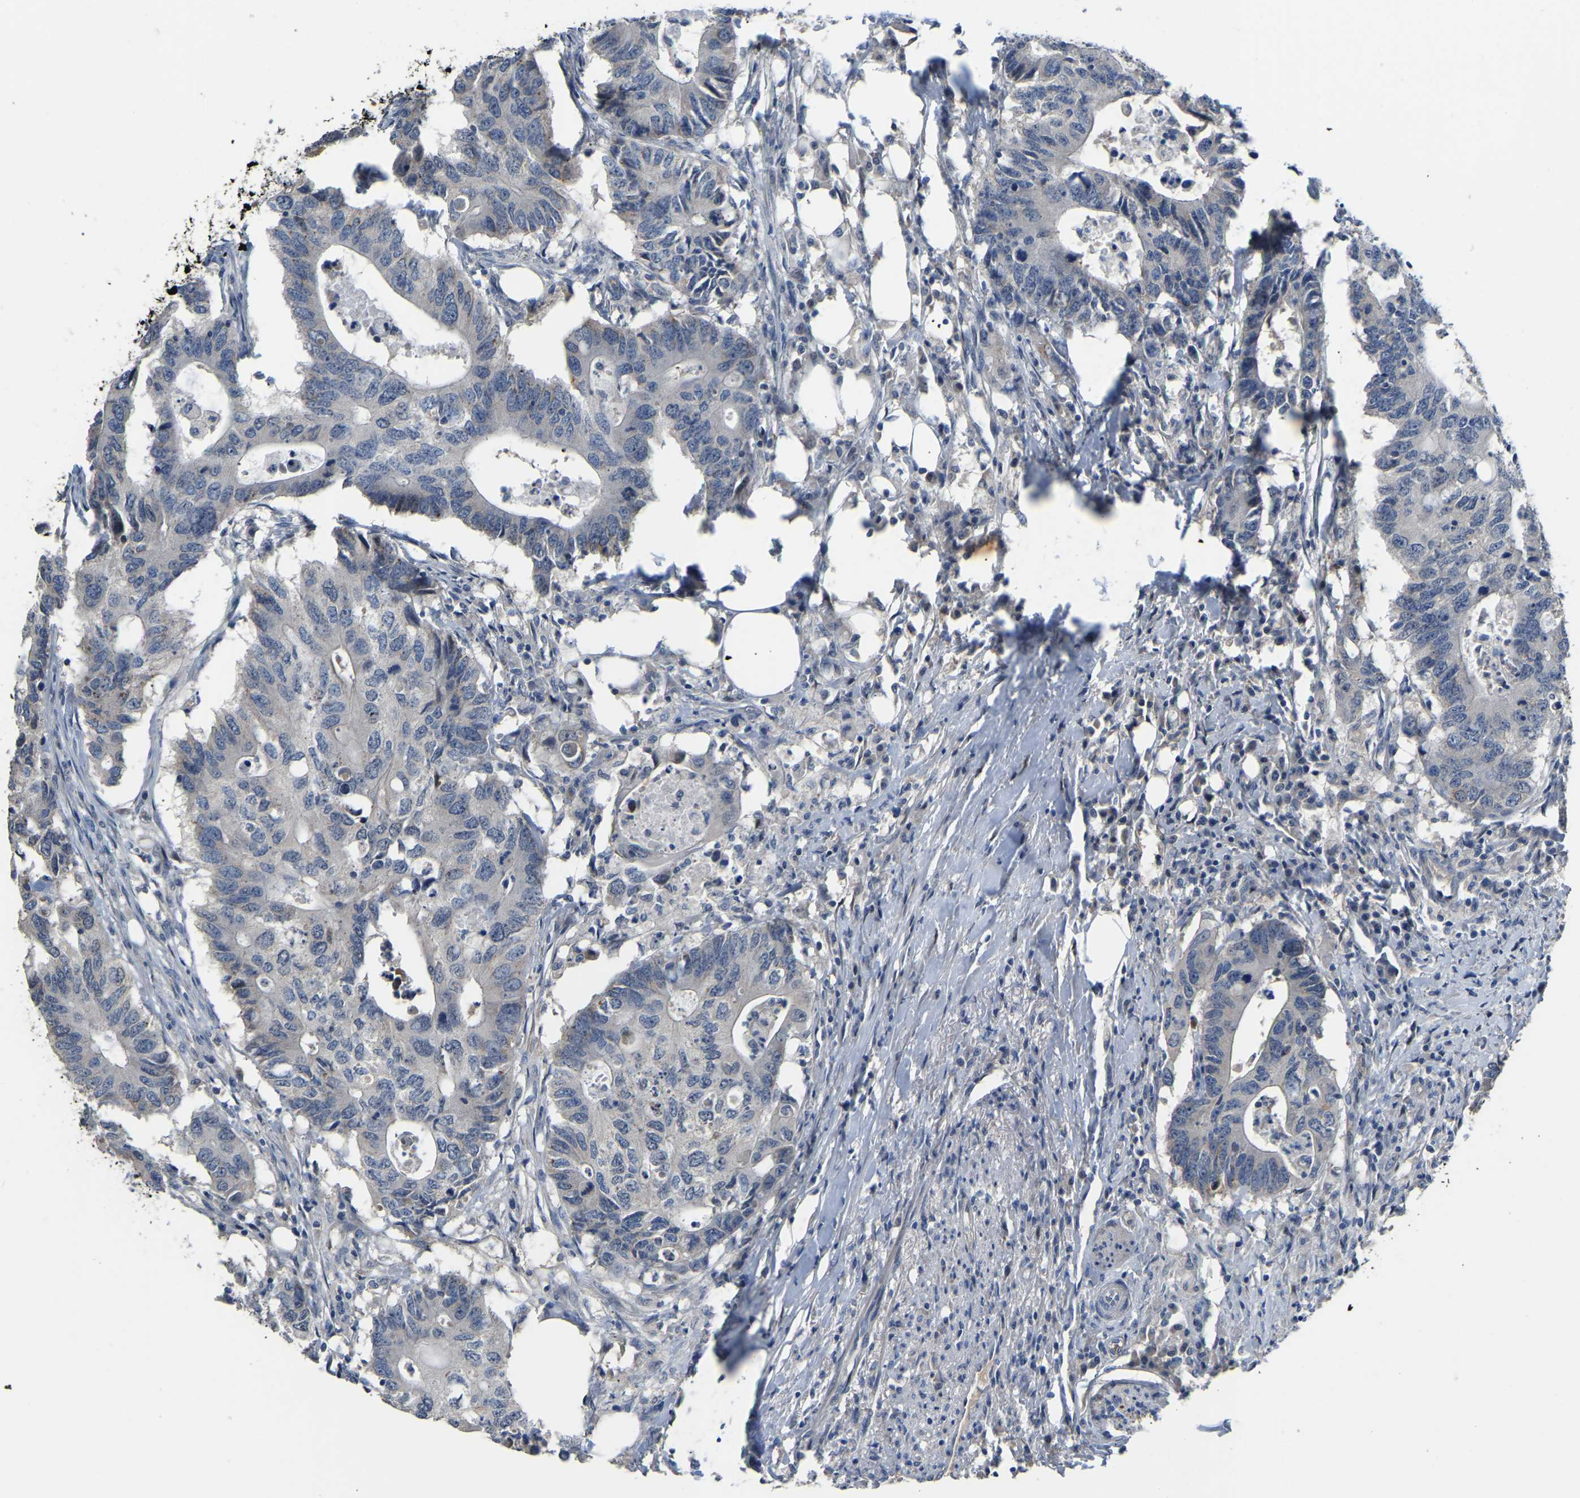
{"staining": {"intensity": "negative", "quantity": "none", "location": "none"}, "tissue": "colorectal cancer", "cell_type": "Tumor cells", "image_type": "cancer", "snomed": [{"axis": "morphology", "description": "Adenocarcinoma, NOS"}, {"axis": "topography", "description": "Colon"}], "caption": "An immunohistochemistry (IHC) histopathology image of adenocarcinoma (colorectal) is shown. There is no staining in tumor cells of adenocarcinoma (colorectal).", "gene": "HIGD2B", "patient": {"sex": "male", "age": 71}}